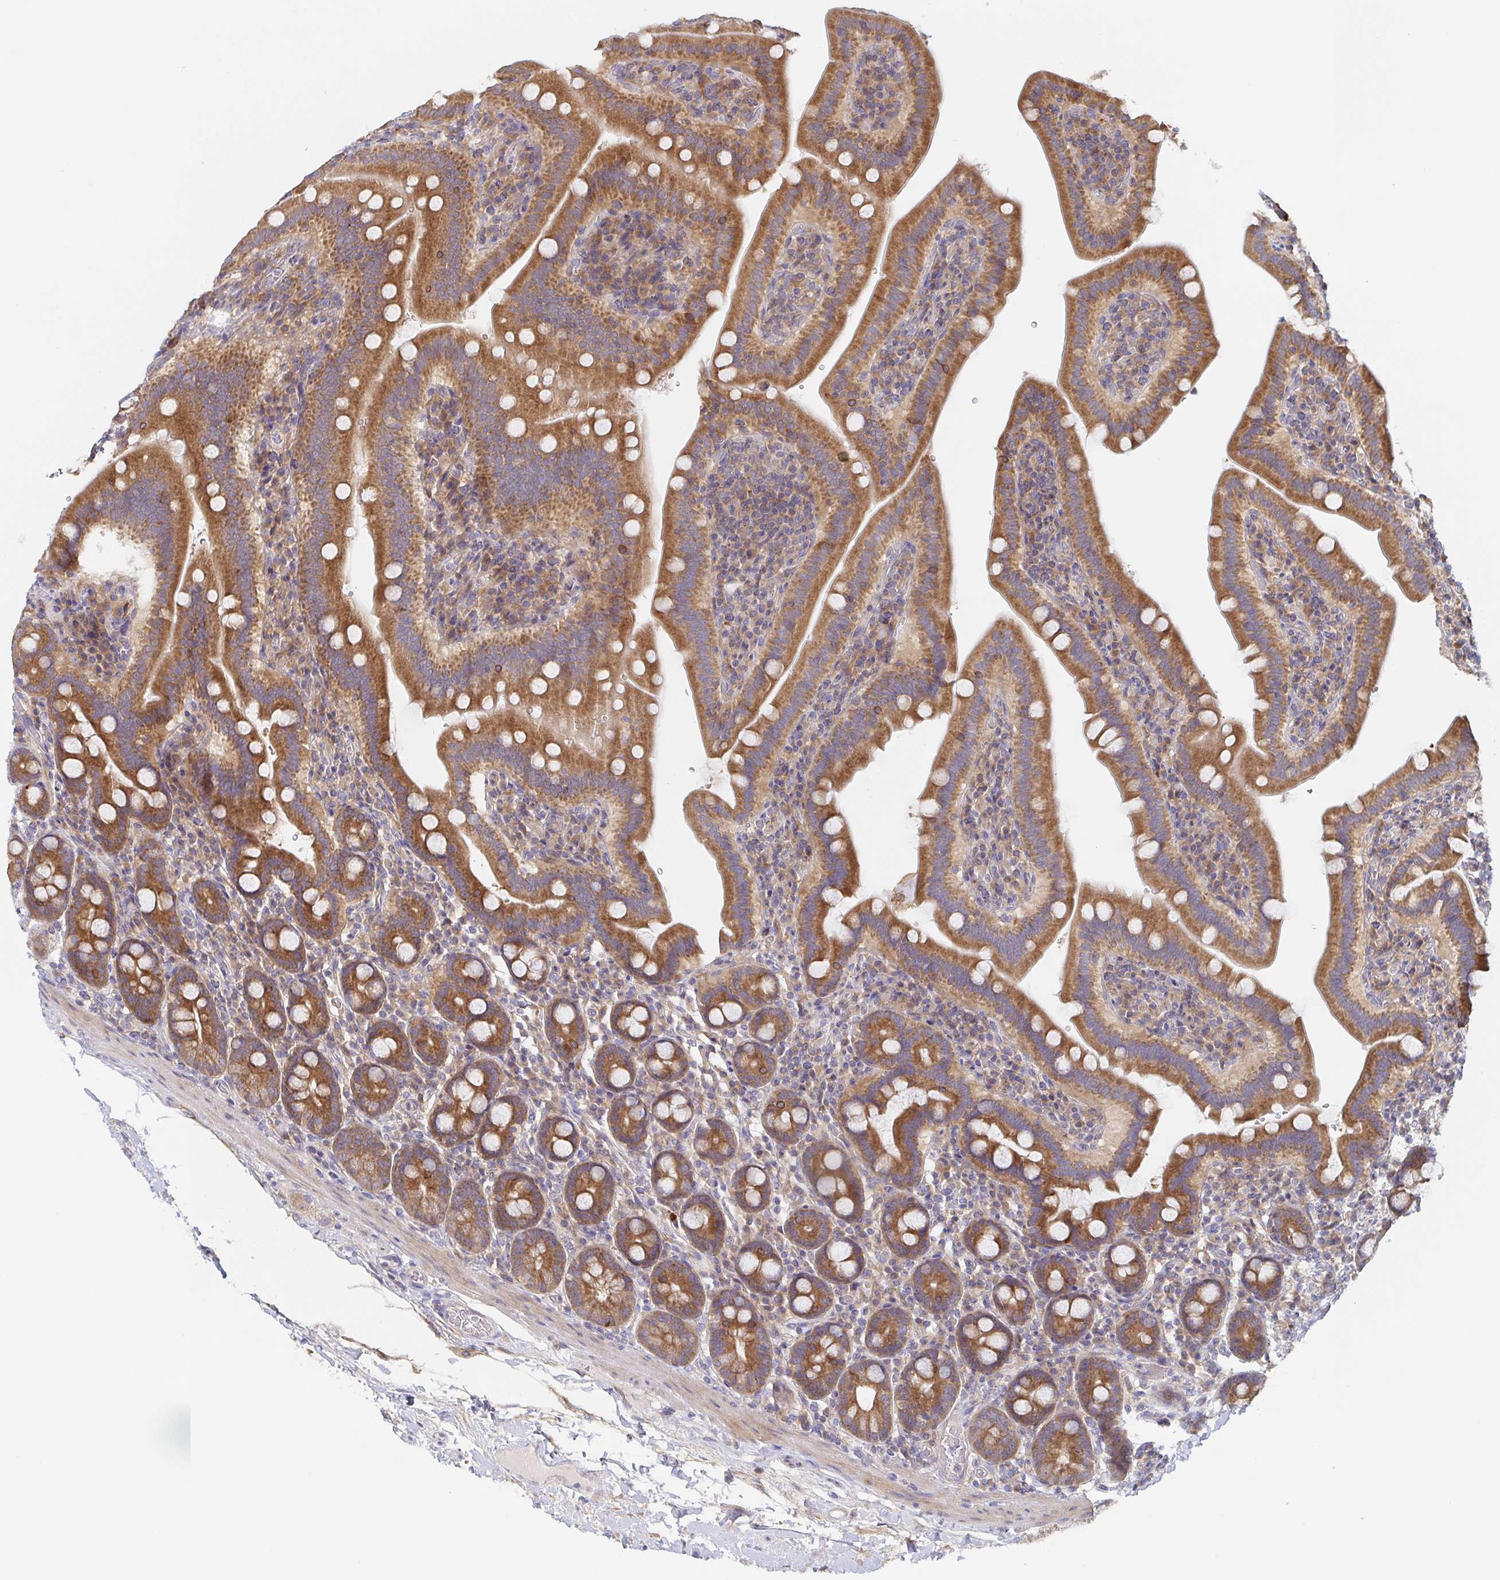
{"staining": {"intensity": "strong", "quantity": ">75%", "location": "cytoplasmic/membranous"}, "tissue": "small intestine", "cell_type": "Glandular cells", "image_type": "normal", "snomed": [{"axis": "morphology", "description": "Normal tissue, NOS"}, {"axis": "topography", "description": "Small intestine"}], "caption": "Brown immunohistochemical staining in benign human small intestine demonstrates strong cytoplasmic/membranous expression in approximately >75% of glandular cells.", "gene": "TUFT1", "patient": {"sex": "male", "age": 26}}